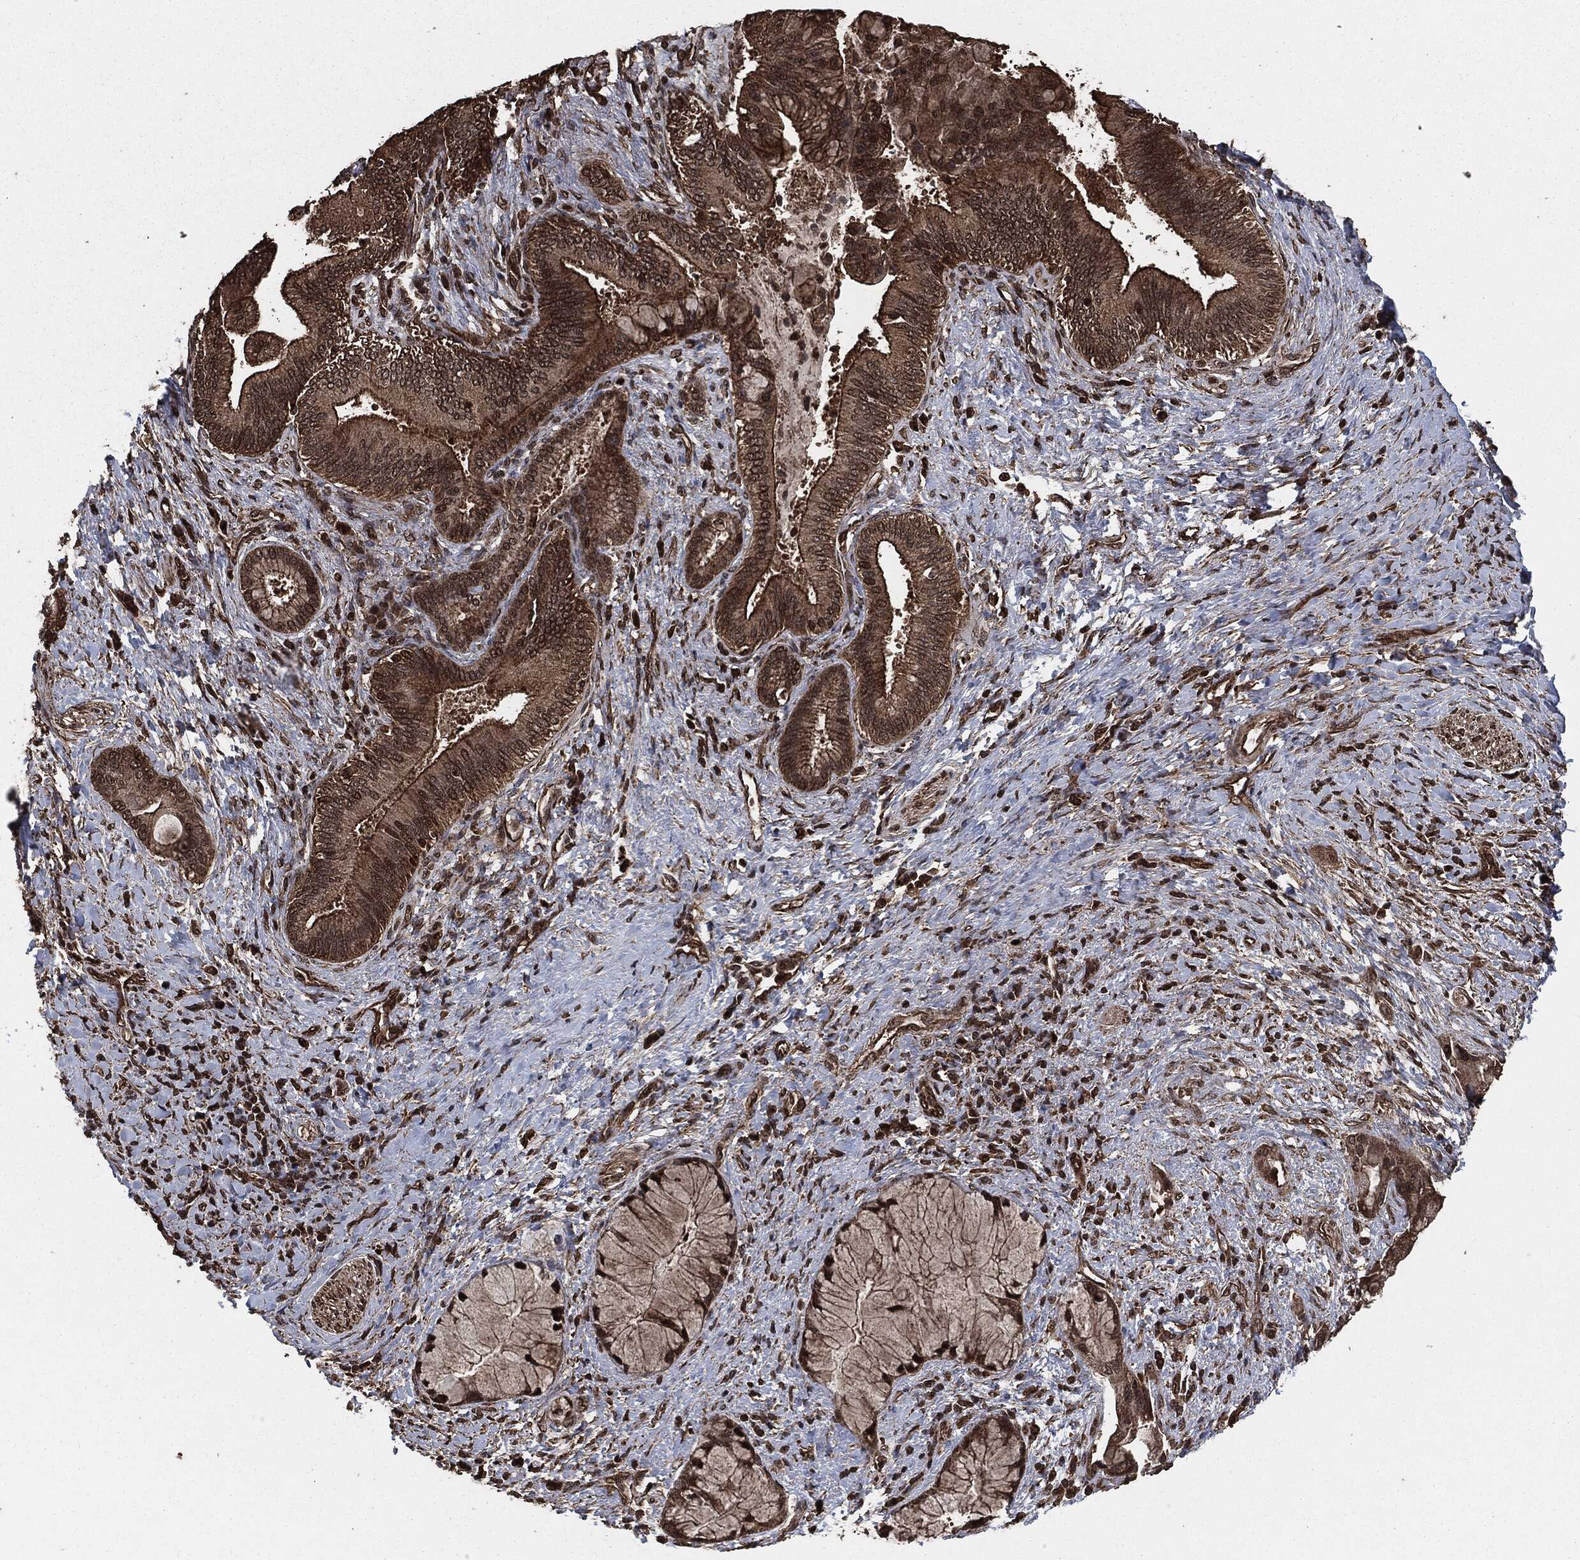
{"staining": {"intensity": "strong", "quantity": "25%-75%", "location": "cytoplasmic/membranous,nuclear"}, "tissue": "liver cancer", "cell_type": "Tumor cells", "image_type": "cancer", "snomed": [{"axis": "morphology", "description": "Normal tissue, NOS"}, {"axis": "morphology", "description": "Cholangiocarcinoma"}, {"axis": "topography", "description": "Liver"}, {"axis": "topography", "description": "Peripheral nerve tissue"}], "caption": "Protein staining of liver cancer (cholangiocarcinoma) tissue exhibits strong cytoplasmic/membranous and nuclear staining in about 25%-75% of tumor cells.", "gene": "EGFR", "patient": {"sex": "male", "age": 50}}